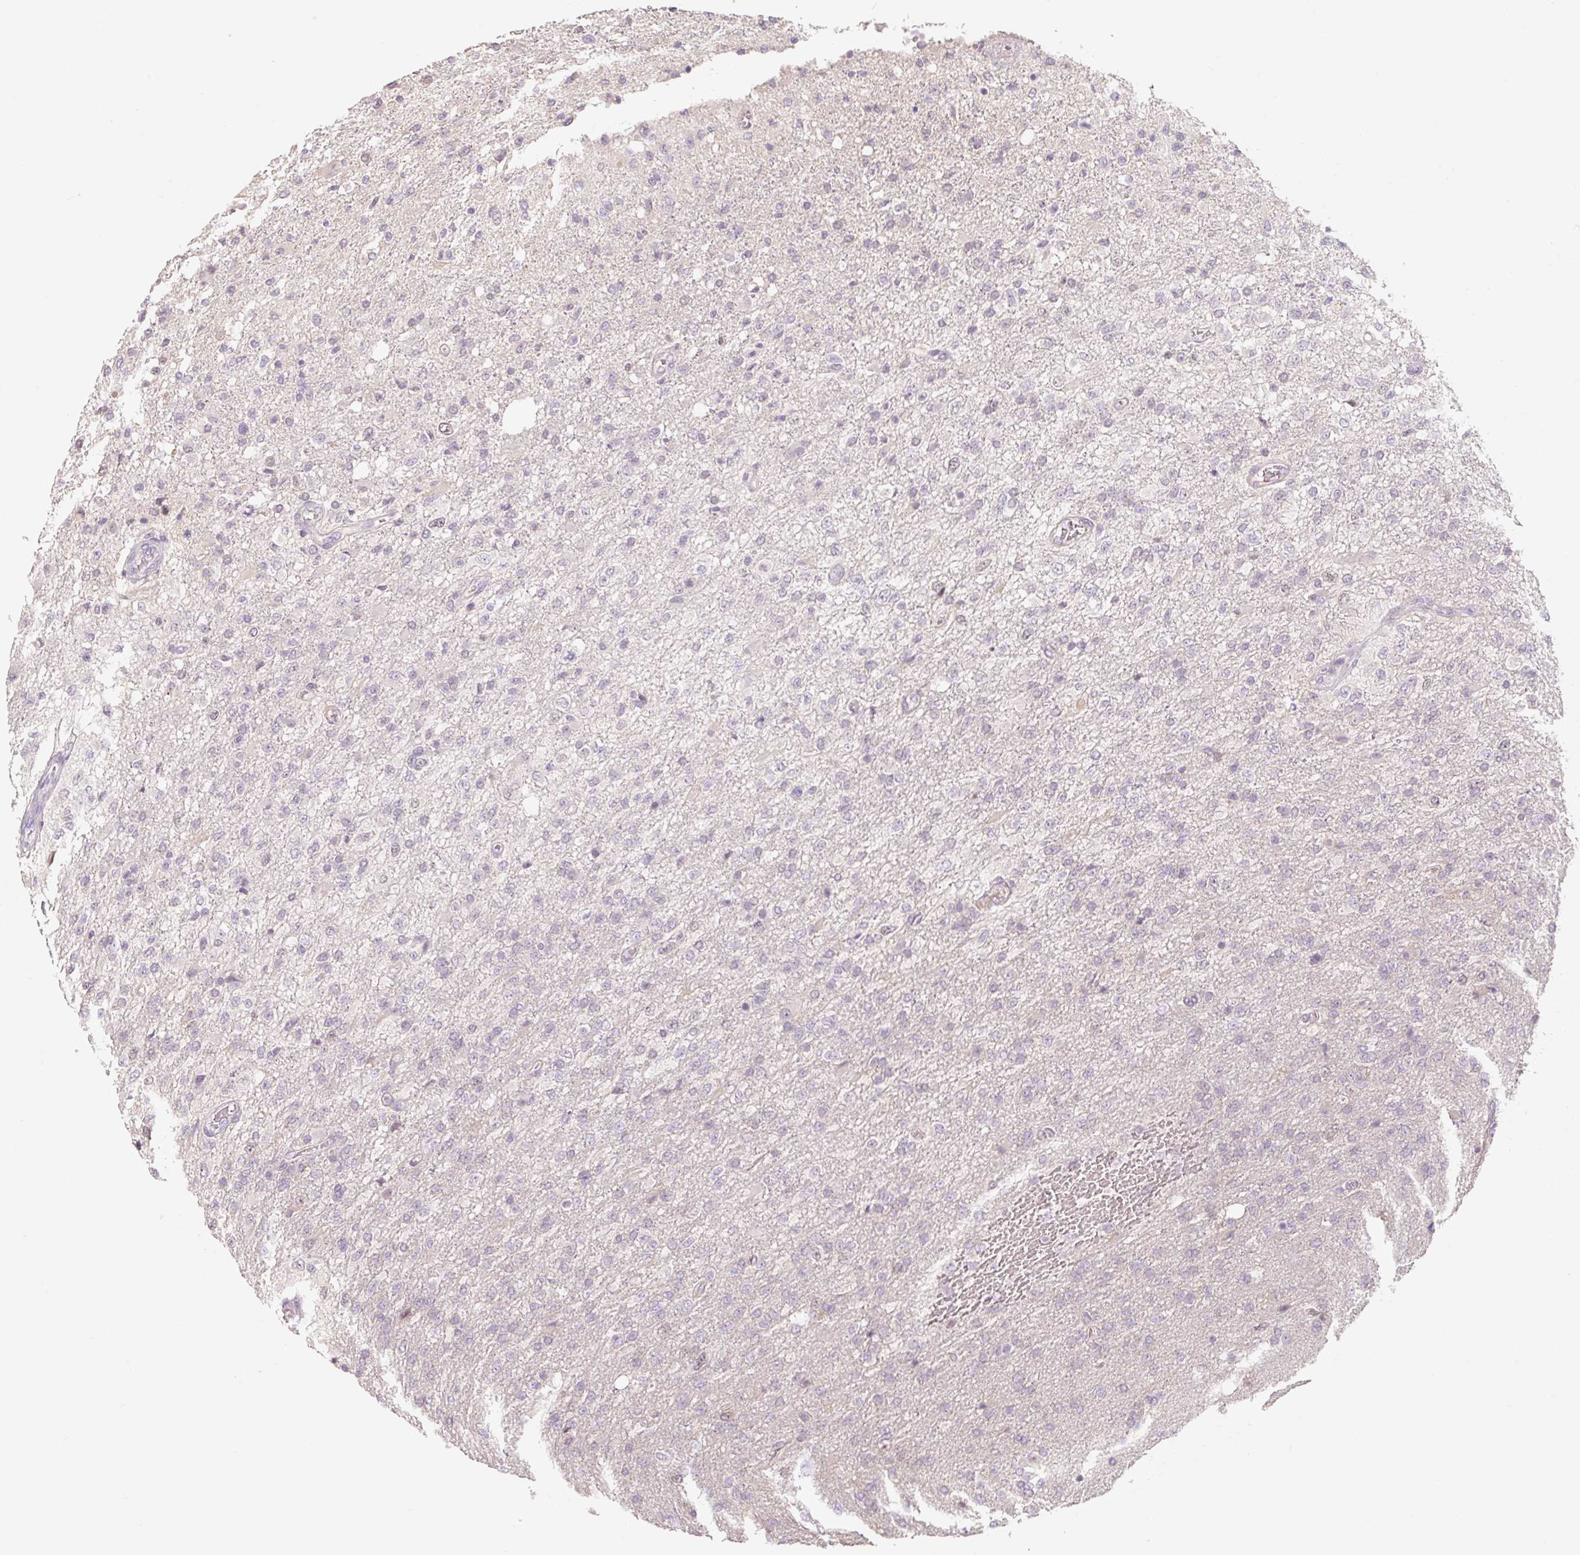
{"staining": {"intensity": "negative", "quantity": "none", "location": "none"}, "tissue": "glioma", "cell_type": "Tumor cells", "image_type": "cancer", "snomed": [{"axis": "morphology", "description": "Glioma, malignant, High grade"}, {"axis": "topography", "description": "Brain"}], "caption": "This is a histopathology image of immunohistochemistry (IHC) staining of glioma, which shows no staining in tumor cells. The staining was performed using DAB to visualize the protein expression in brown, while the nuclei were stained in blue with hematoxylin (Magnification: 20x).", "gene": "MIA2", "patient": {"sex": "female", "age": 74}}